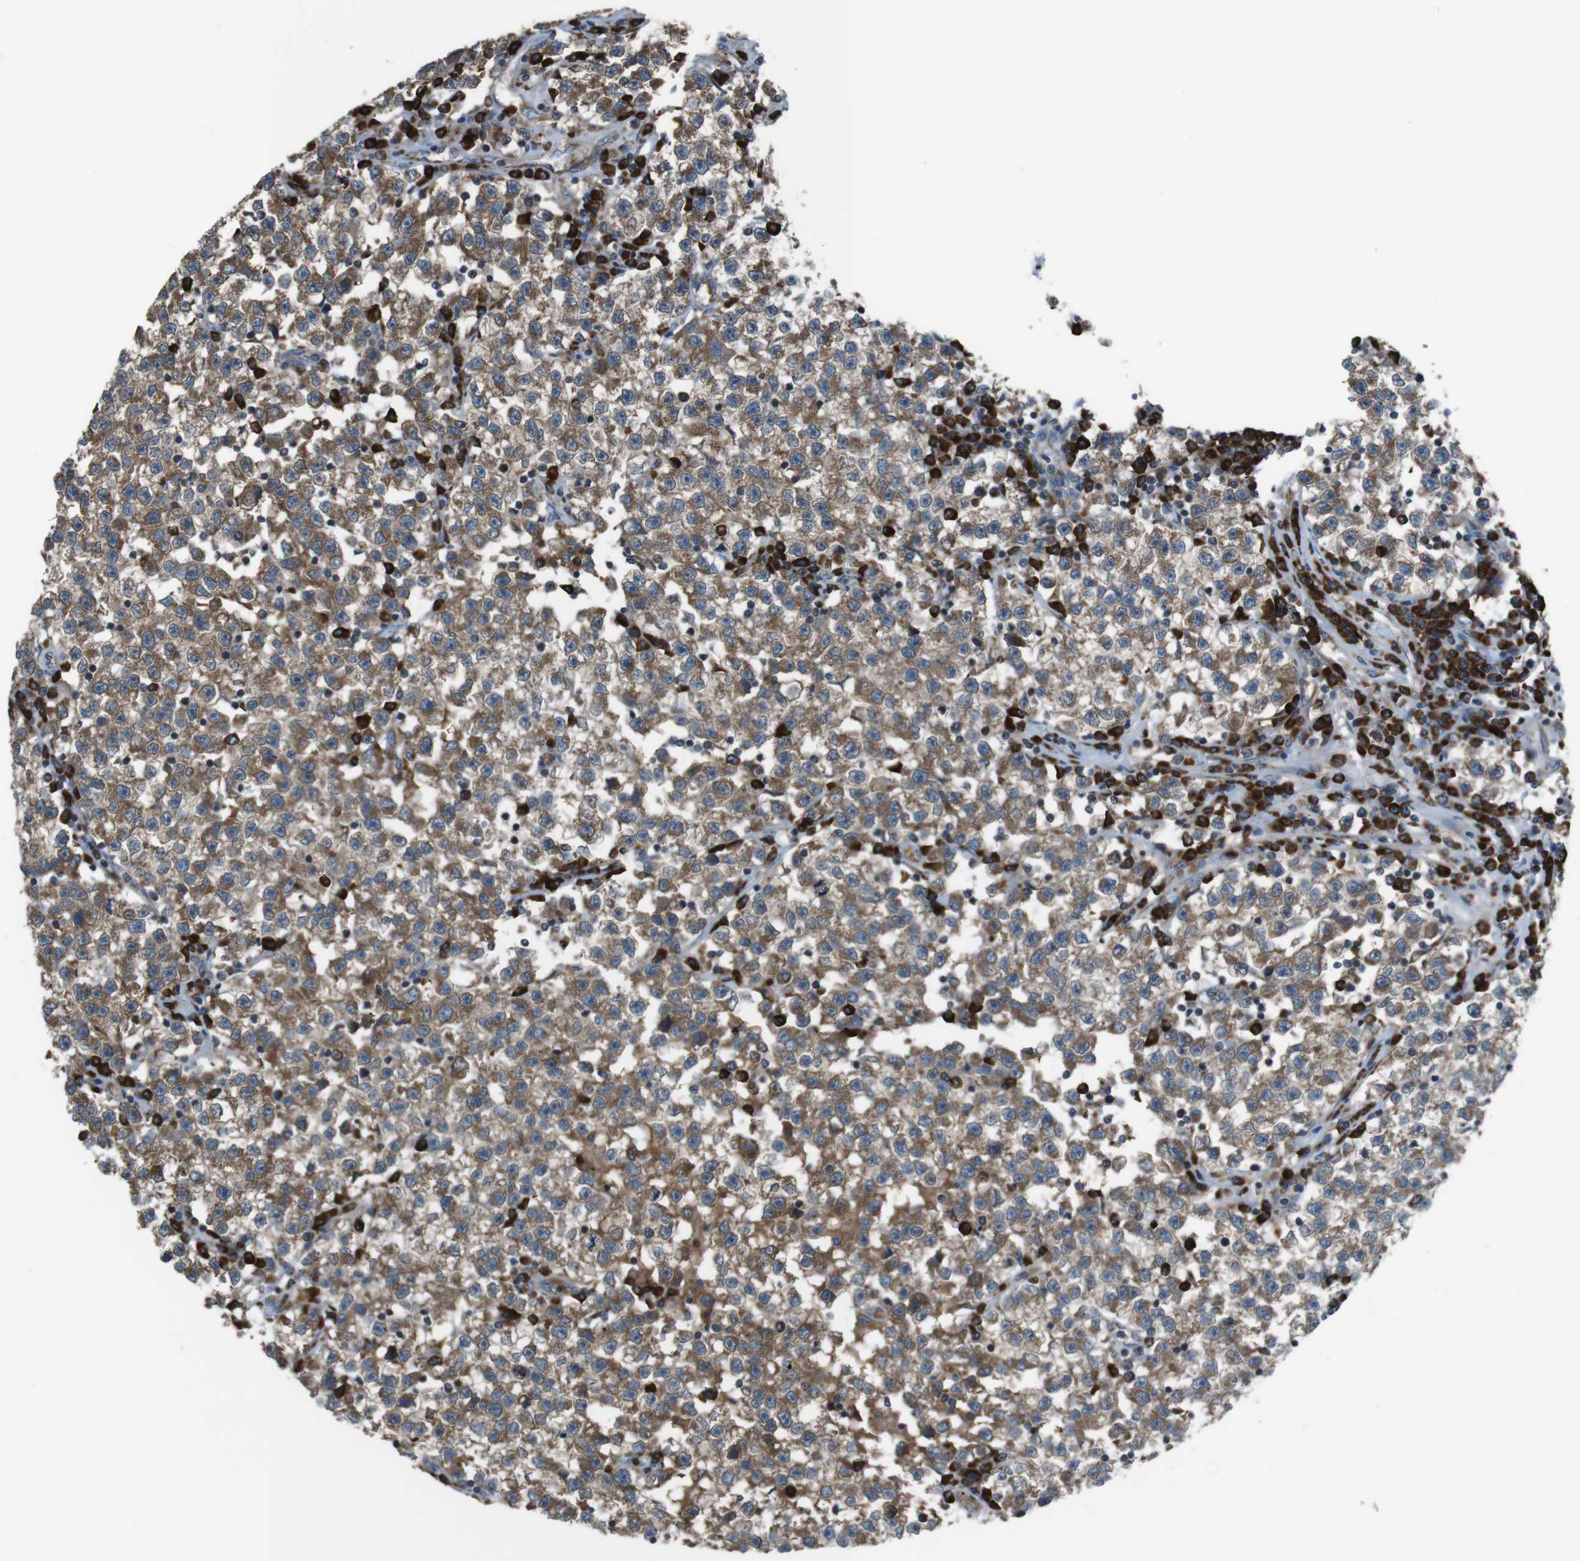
{"staining": {"intensity": "moderate", "quantity": ">75%", "location": "cytoplasmic/membranous"}, "tissue": "testis cancer", "cell_type": "Tumor cells", "image_type": "cancer", "snomed": [{"axis": "morphology", "description": "Seminoma, NOS"}, {"axis": "topography", "description": "Testis"}], "caption": "Immunohistochemistry of human testis cancer (seminoma) exhibits medium levels of moderate cytoplasmic/membranous staining in approximately >75% of tumor cells. (DAB = brown stain, brightfield microscopy at high magnification).", "gene": "SSR3", "patient": {"sex": "male", "age": 22}}